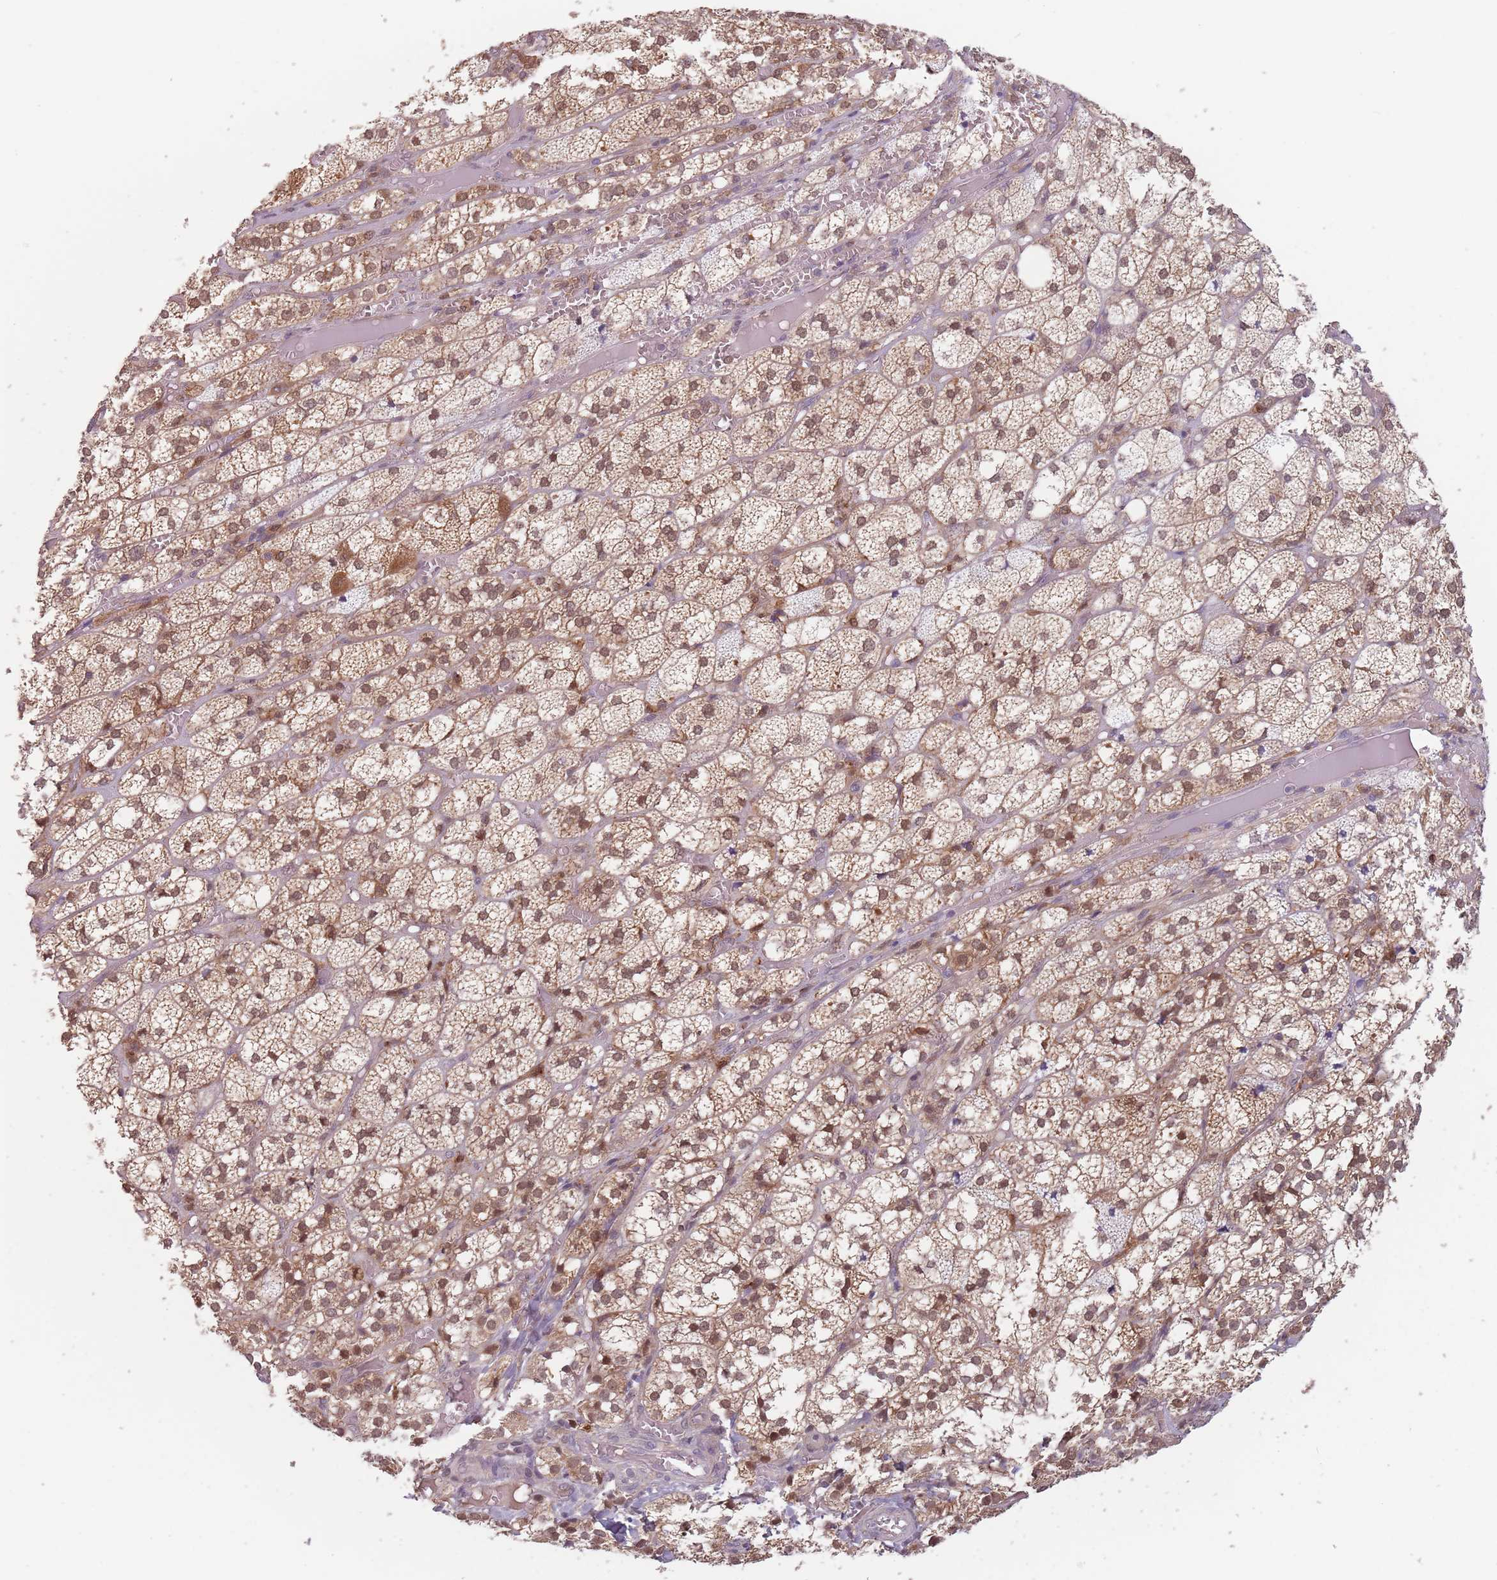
{"staining": {"intensity": "moderate", "quantity": ">75%", "location": "cytoplasmic/membranous,nuclear"}, "tissue": "adrenal gland", "cell_type": "Glandular cells", "image_type": "normal", "snomed": [{"axis": "morphology", "description": "Normal tissue, NOS"}, {"axis": "topography", "description": "Adrenal gland"}], "caption": "Moderate cytoplasmic/membranous,nuclear expression for a protein is appreciated in approximately >75% of glandular cells of unremarkable adrenal gland using IHC.", "gene": "NAXE", "patient": {"sex": "female", "age": 61}}